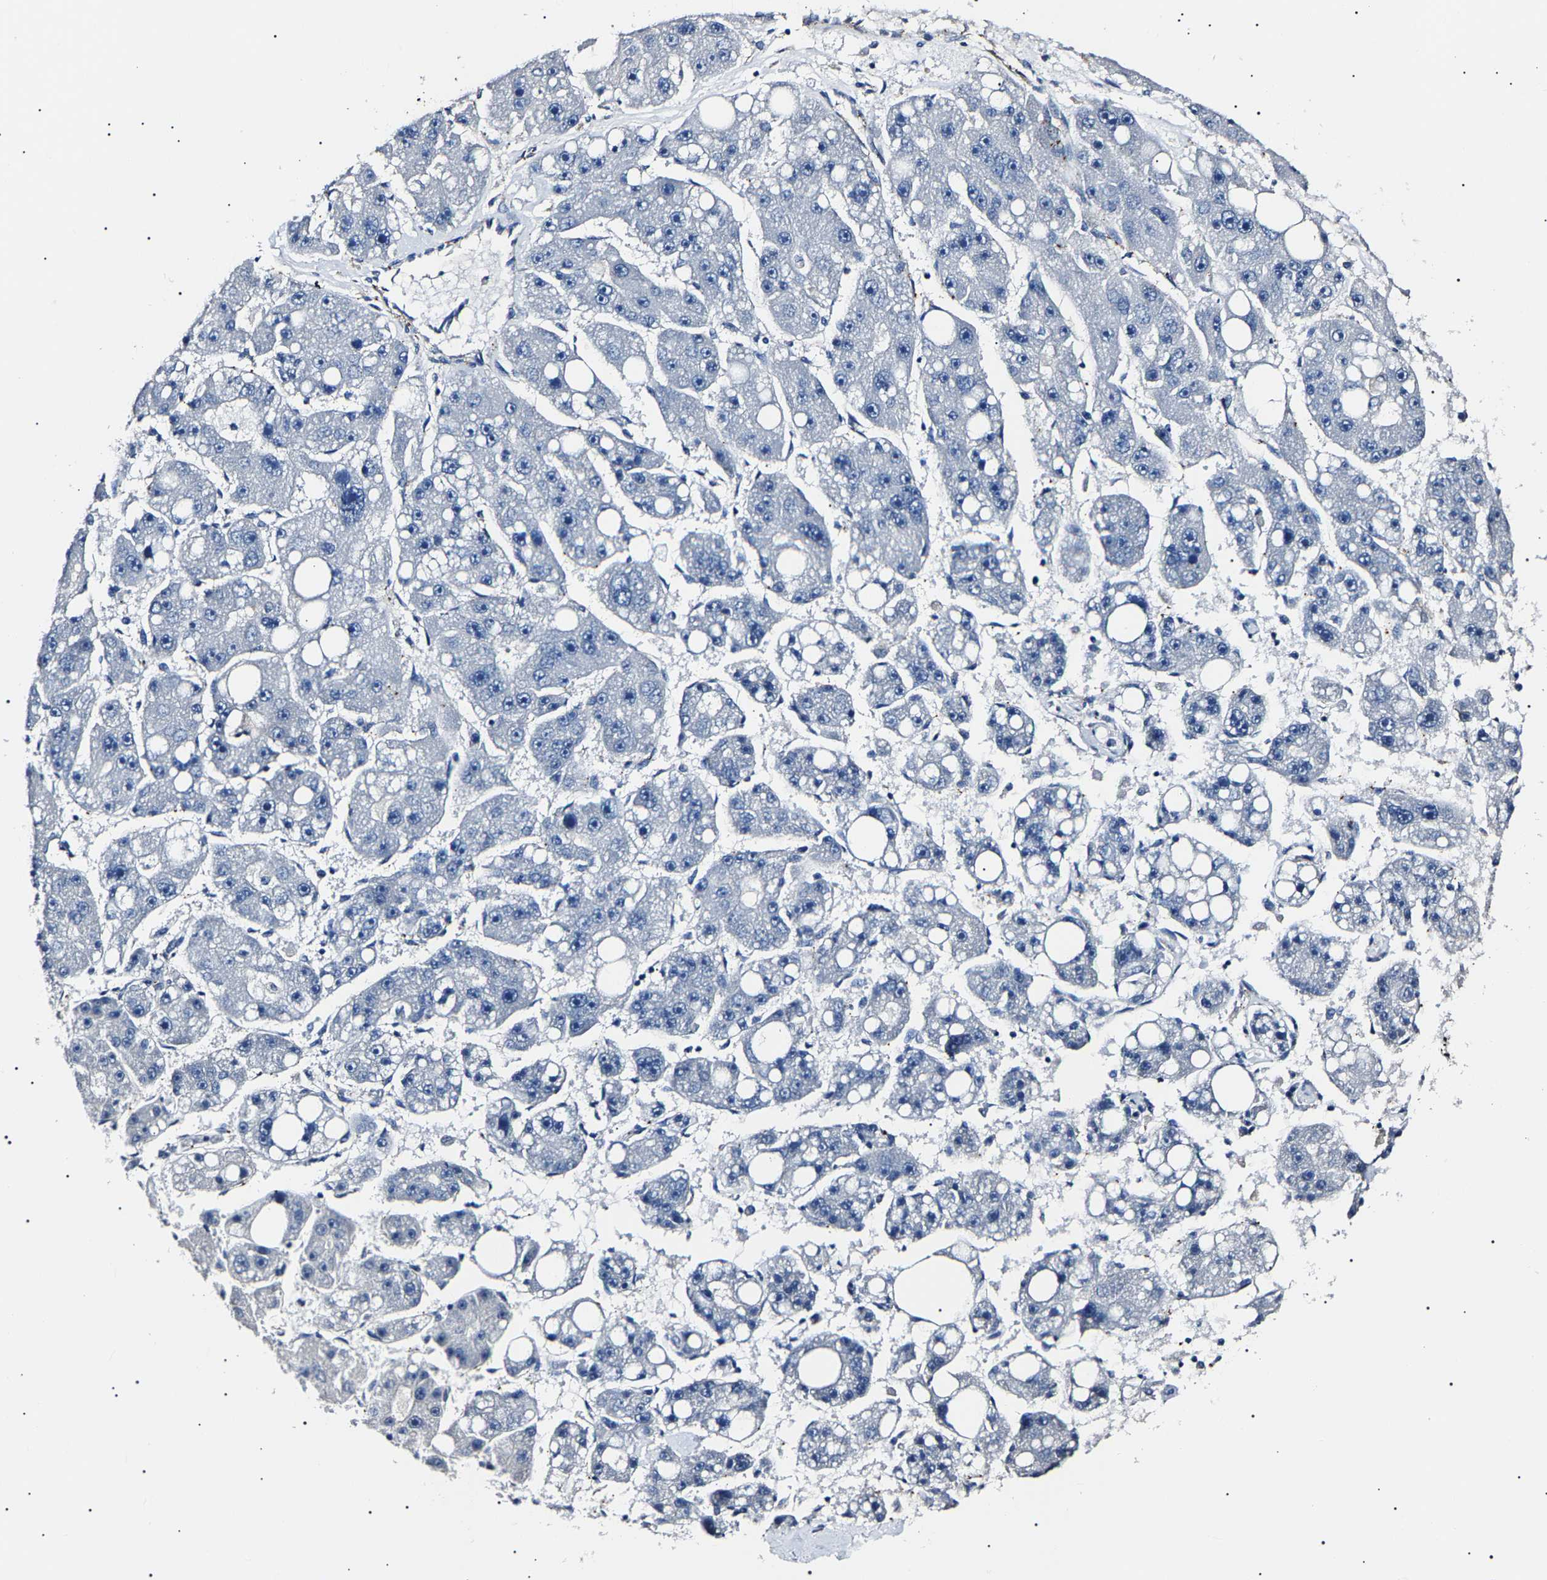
{"staining": {"intensity": "negative", "quantity": "none", "location": "none"}, "tissue": "liver cancer", "cell_type": "Tumor cells", "image_type": "cancer", "snomed": [{"axis": "morphology", "description": "Carcinoma, Hepatocellular, NOS"}, {"axis": "topography", "description": "Liver"}], "caption": "Liver hepatocellular carcinoma stained for a protein using IHC displays no staining tumor cells.", "gene": "KLHL42", "patient": {"sex": "female", "age": 61}}